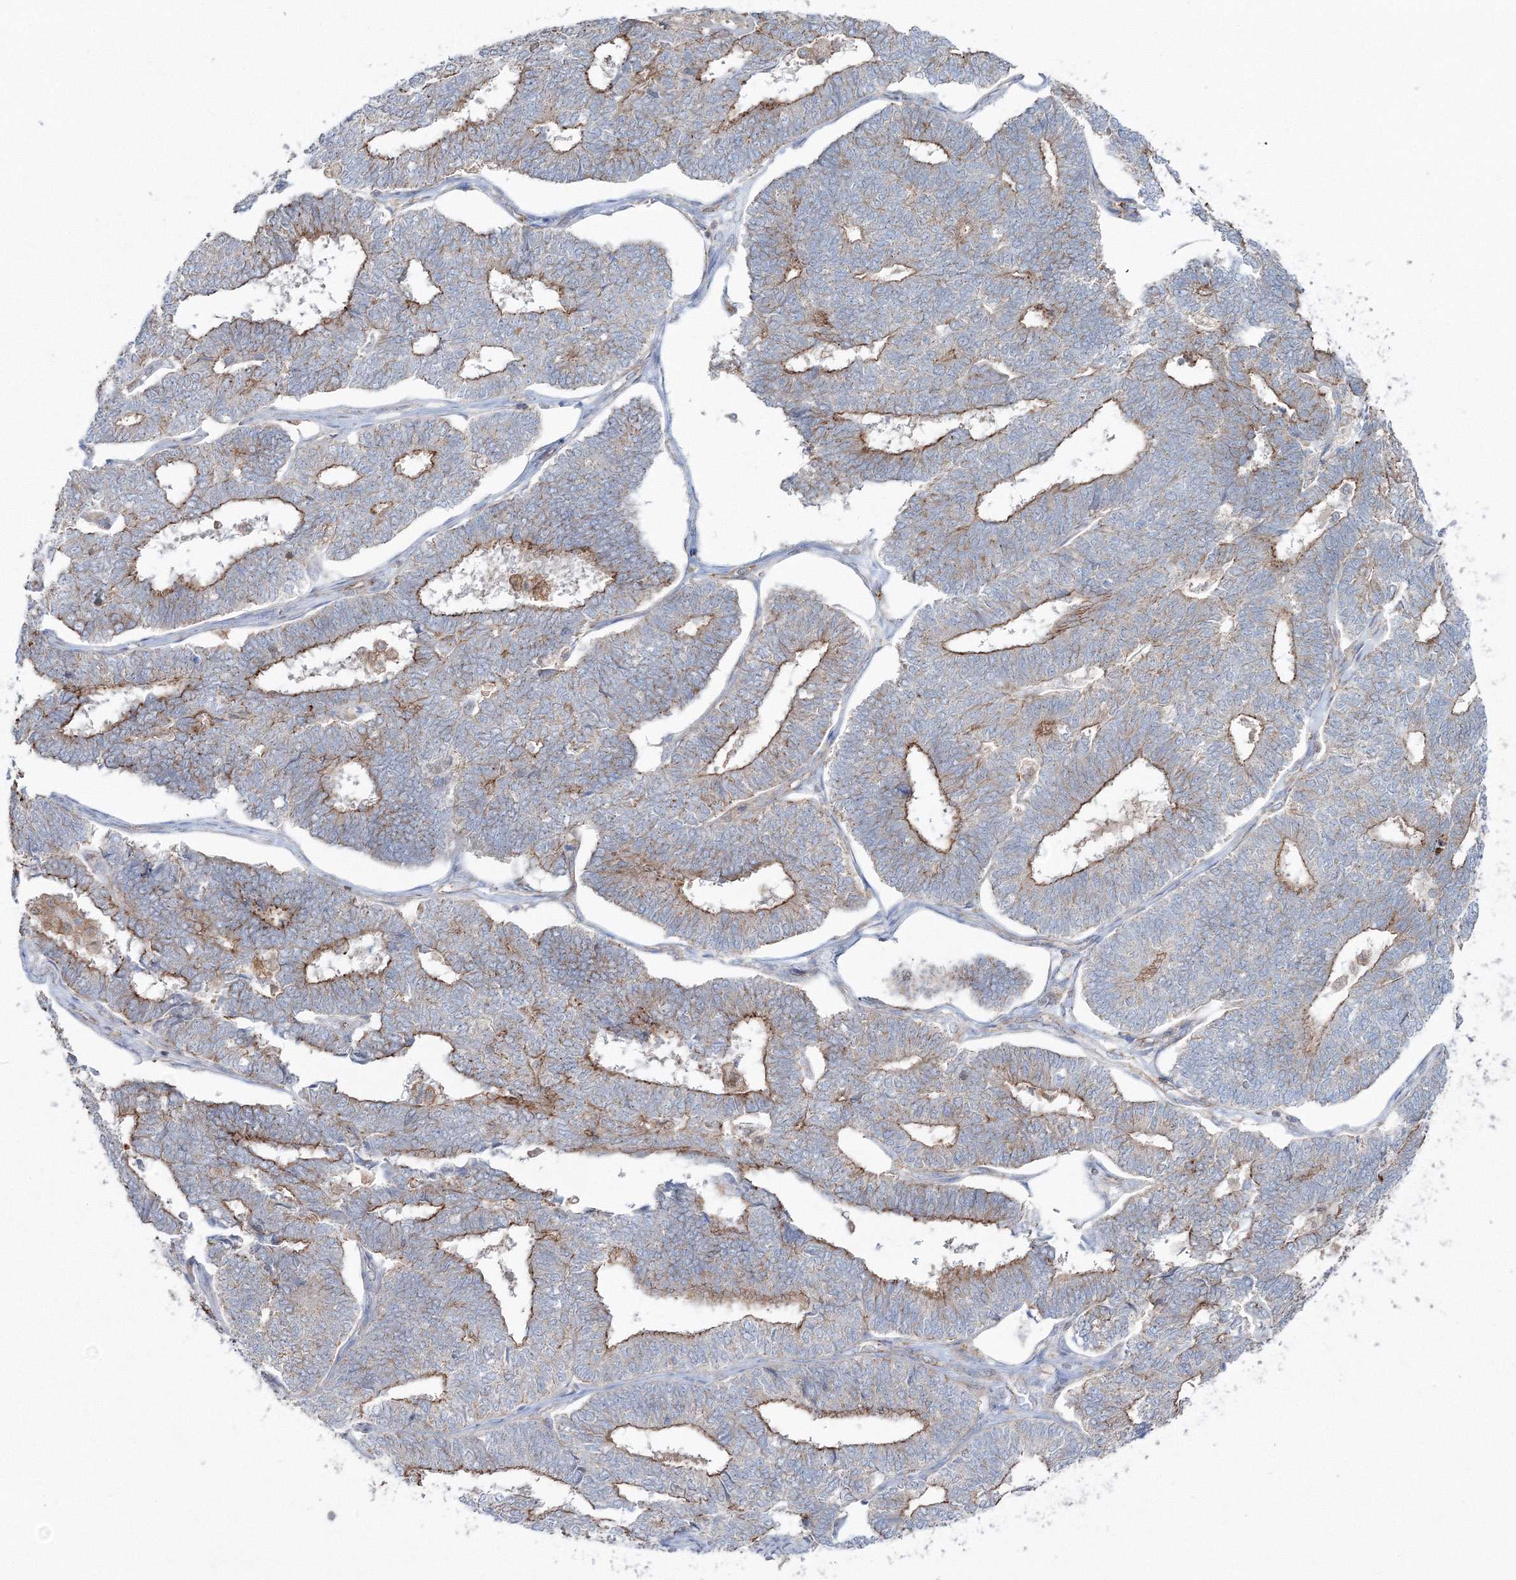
{"staining": {"intensity": "moderate", "quantity": "25%-75%", "location": "cytoplasmic/membranous"}, "tissue": "endometrial cancer", "cell_type": "Tumor cells", "image_type": "cancer", "snomed": [{"axis": "morphology", "description": "Adenocarcinoma, NOS"}, {"axis": "topography", "description": "Endometrium"}], "caption": "Protein expression analysis of human adenocarcinoma (endometrial) reveals moderate cytoplasmic/membranous expression in about 25%-75% of tumor cells. (DAB IHC, brown staining for protein, blue staining for nuclei).", "gene": "GGA2", "patient": {"sex": "female", "age": 70}}